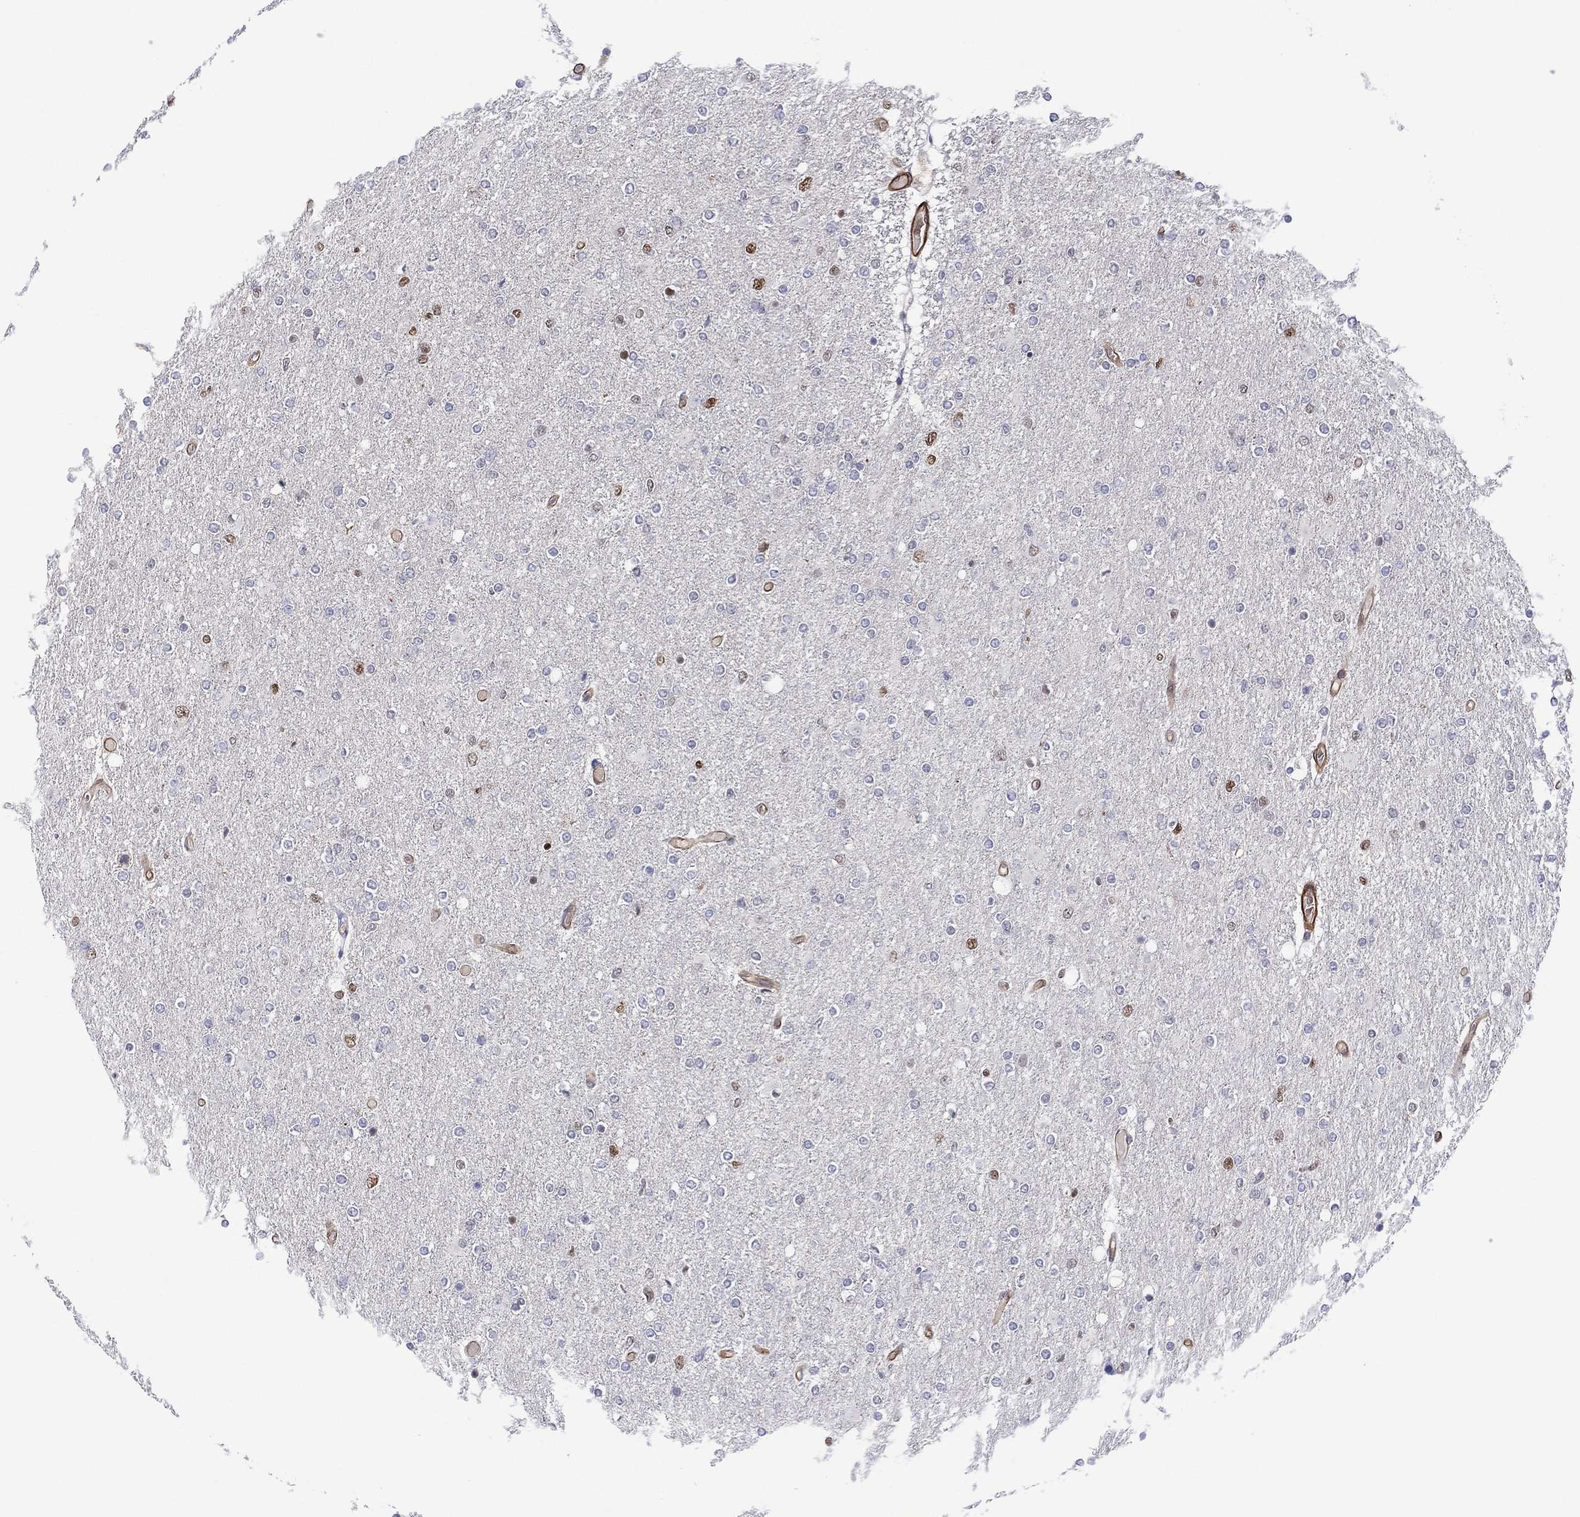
{"staining": {"intensity": "moderate", "quantity": "<25%", "location": "nuclear"}, "tissue": "glioma", "cell_type": "Tumor cells", "image_type": "cancer", "snomed": [{"axis": "morphology", "description": "Glioma, malignant, High grade"}, {"axis": "topography", "description": "Cerebral cortex"}], "caption": "Glioma tissue demonstrates moderate nuclear expression in approximately <25% of tumor cells", "gene": "GSE1", "patient": {"sex": "male", "age": 70}}